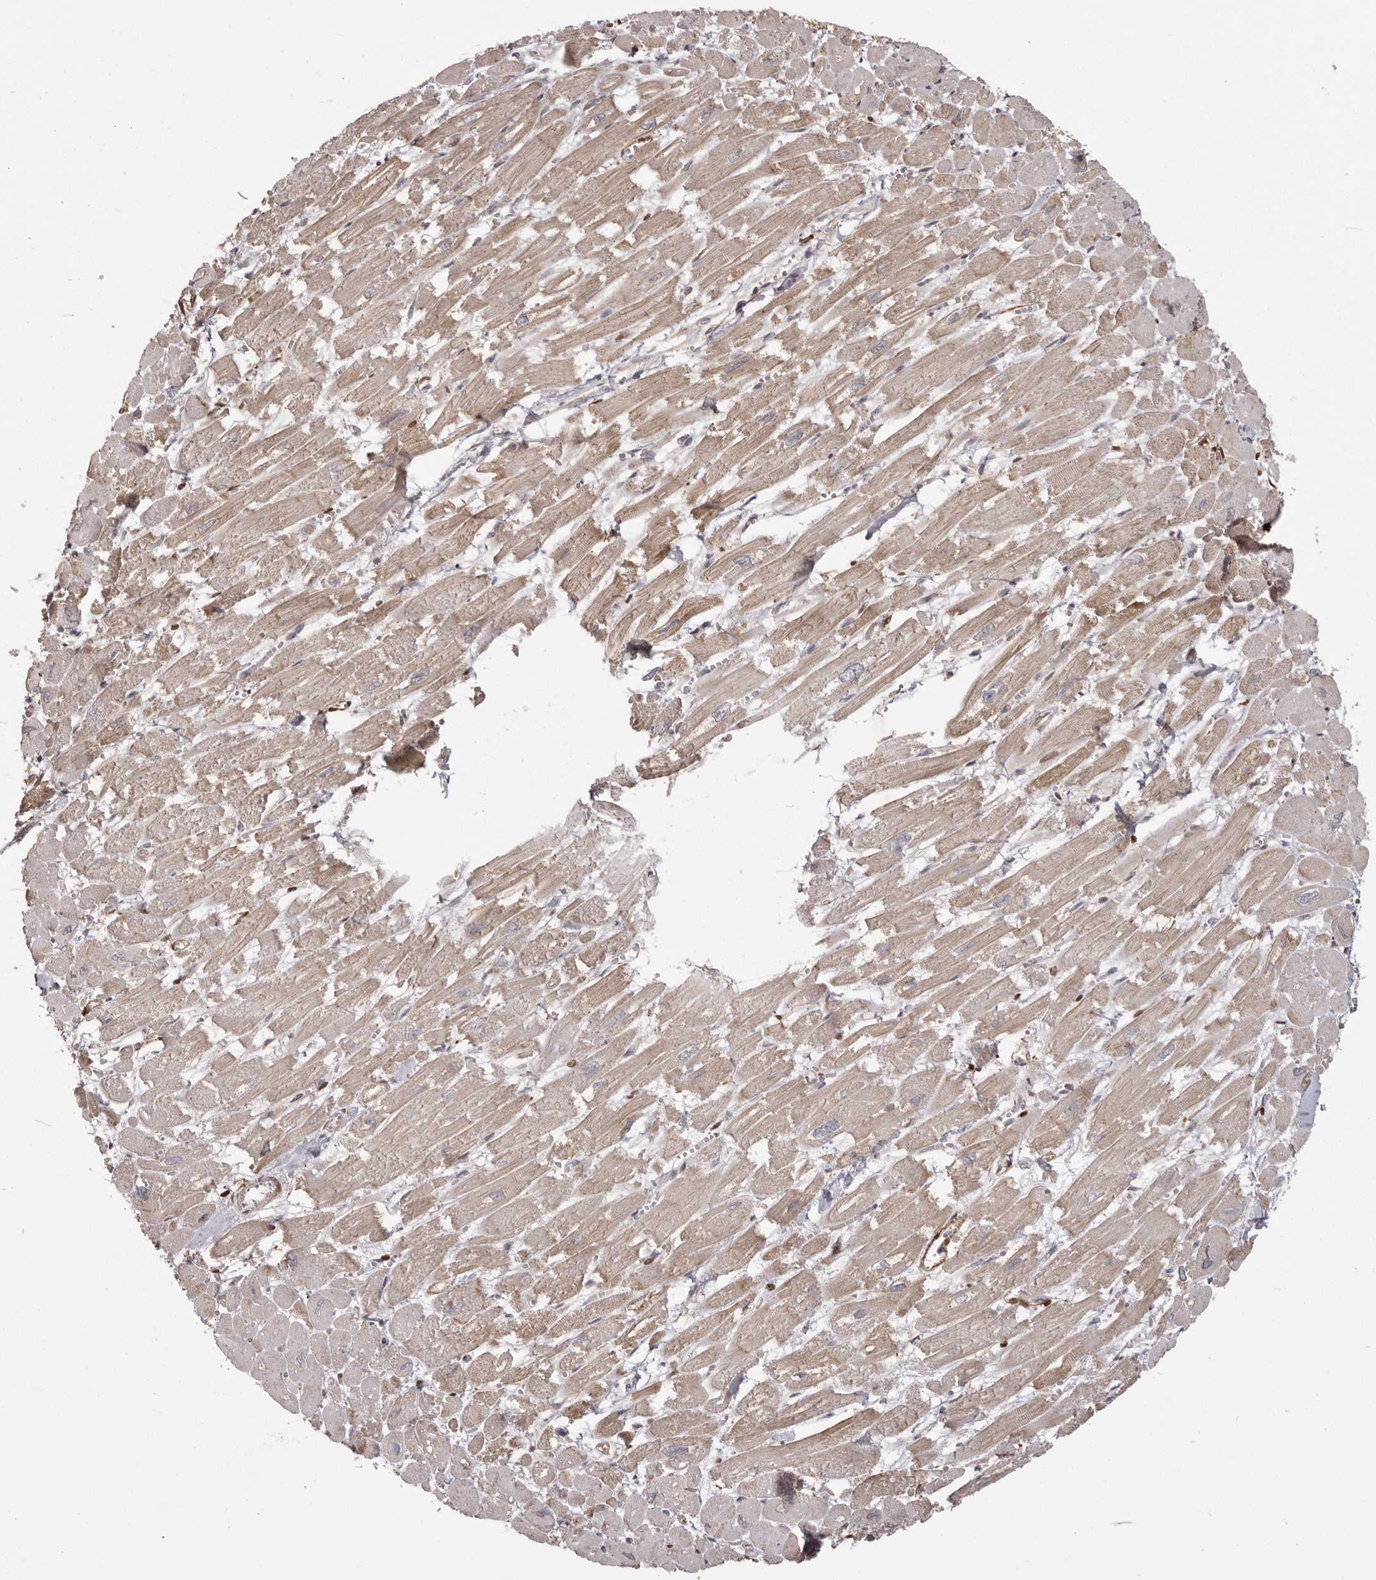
{"staining": {"intensity": "moderate", "quantity": ">75%", "location": "cytoplasmic/membranous"}, "tissue": "heart muscle", "cell_type": "Cardiomyocytes", "image_type": "normal", "snomed": [{"axis": "morphology", "description": "Normal tissue, NOS"}, {"axis": "topography", "description": "Heart"}], "caption": "Heart muscle stained with a brown dye demonstrates moderate cytoplasmic/membranous positive expression in about >75% of cardiomyocytes.", "gene": "GFOD1", "patient": {"sex": "male", "age": 54}}